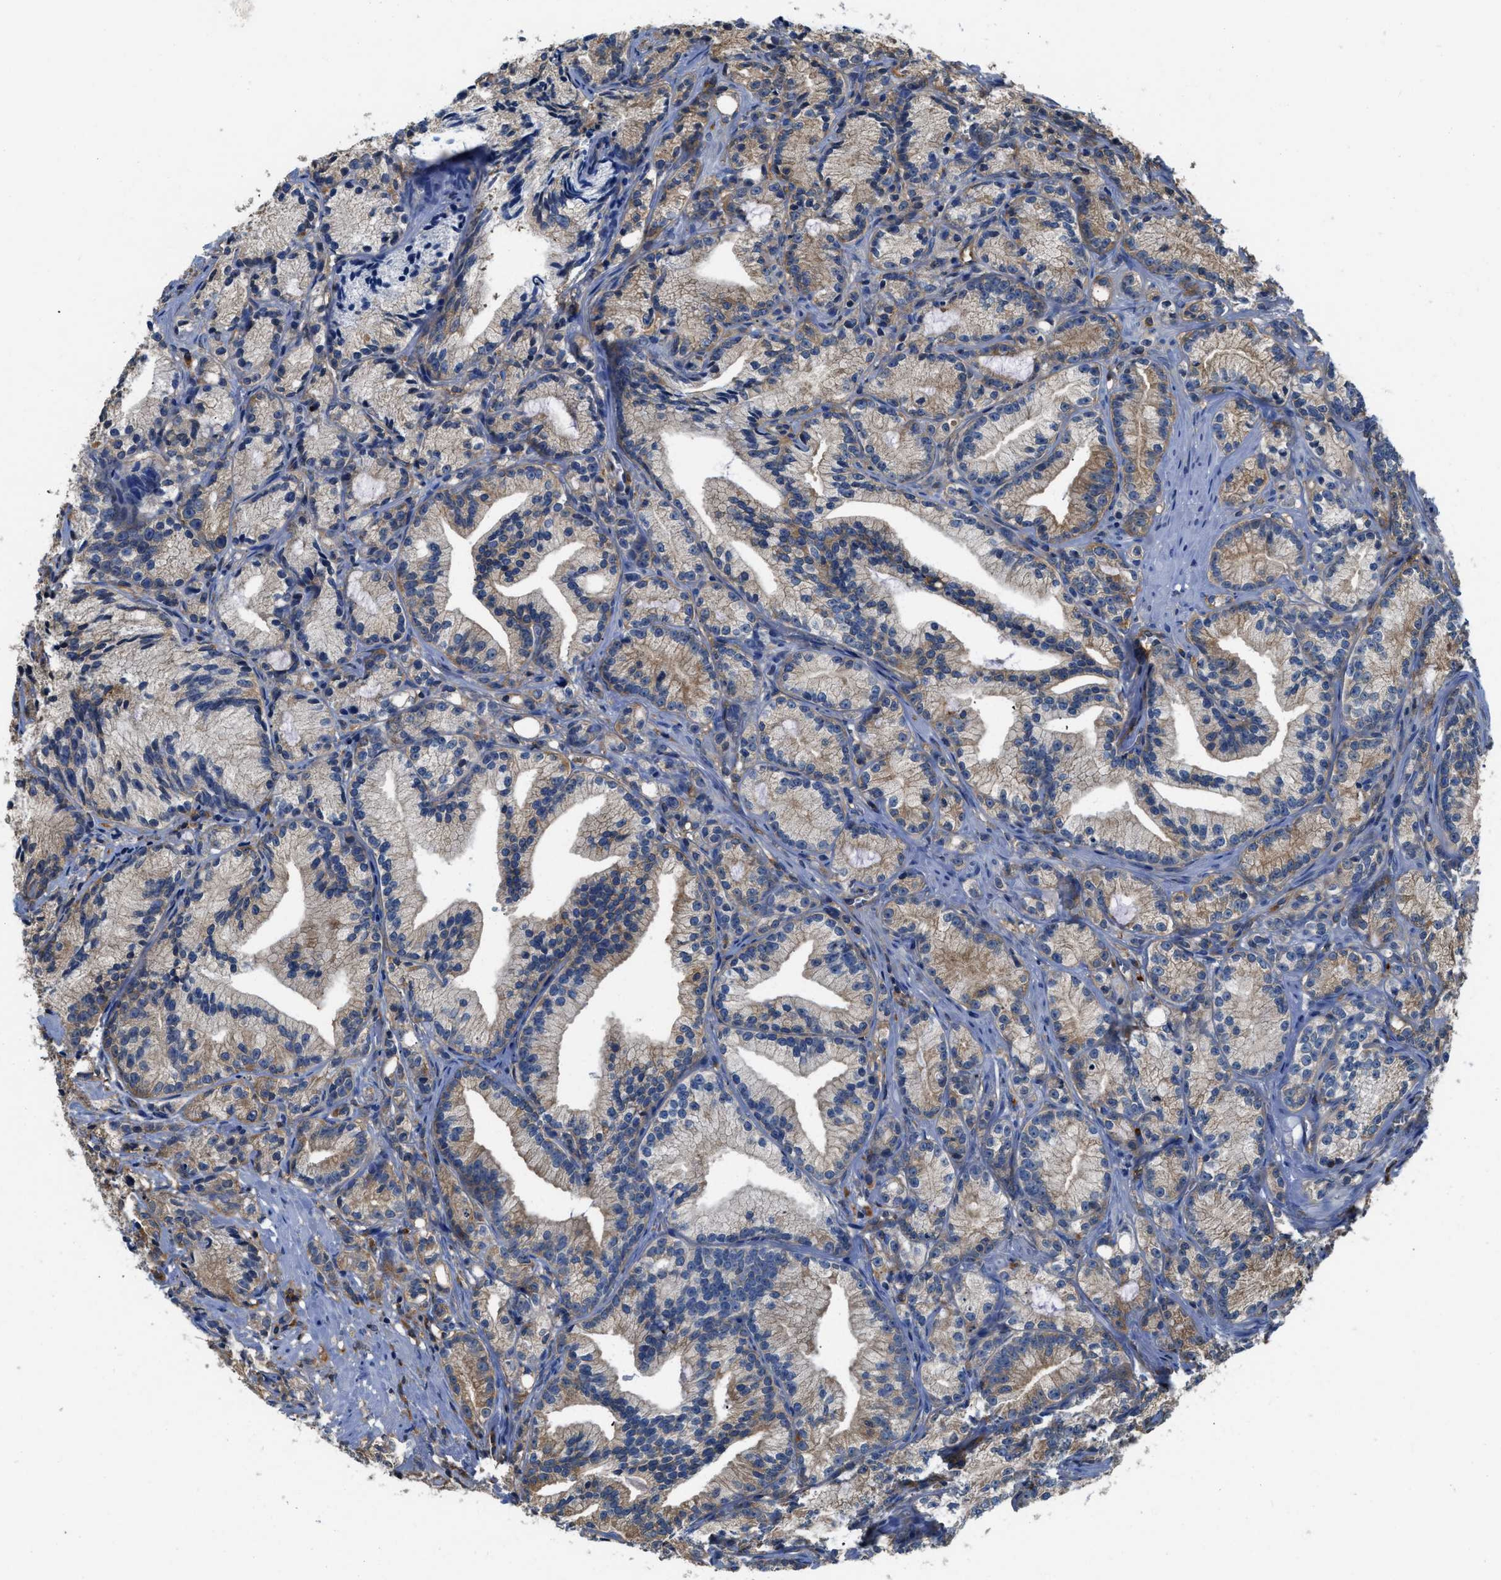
{"staining": {"intensity": "moderate", "quantity": "25%-75%", "location": "cytoplasmic/membranous"}, "tissue": "prostate cancer", "cell_type": "Tumor cells", "image_type": "cancer", "snomed": [{"axis": "morphology", "description": "Adenocarcinoma, Low grade"}, {"axis": "topography", "description": "Prostate"}], "caption": "Moderate cytoplasmic/membranous protein staining is identified in about 25%-75% of tumor cells in low-grade adenocarcinoma (prostate).", "gene": "PKM", "patient": {"sex": "male", "age": 89}}